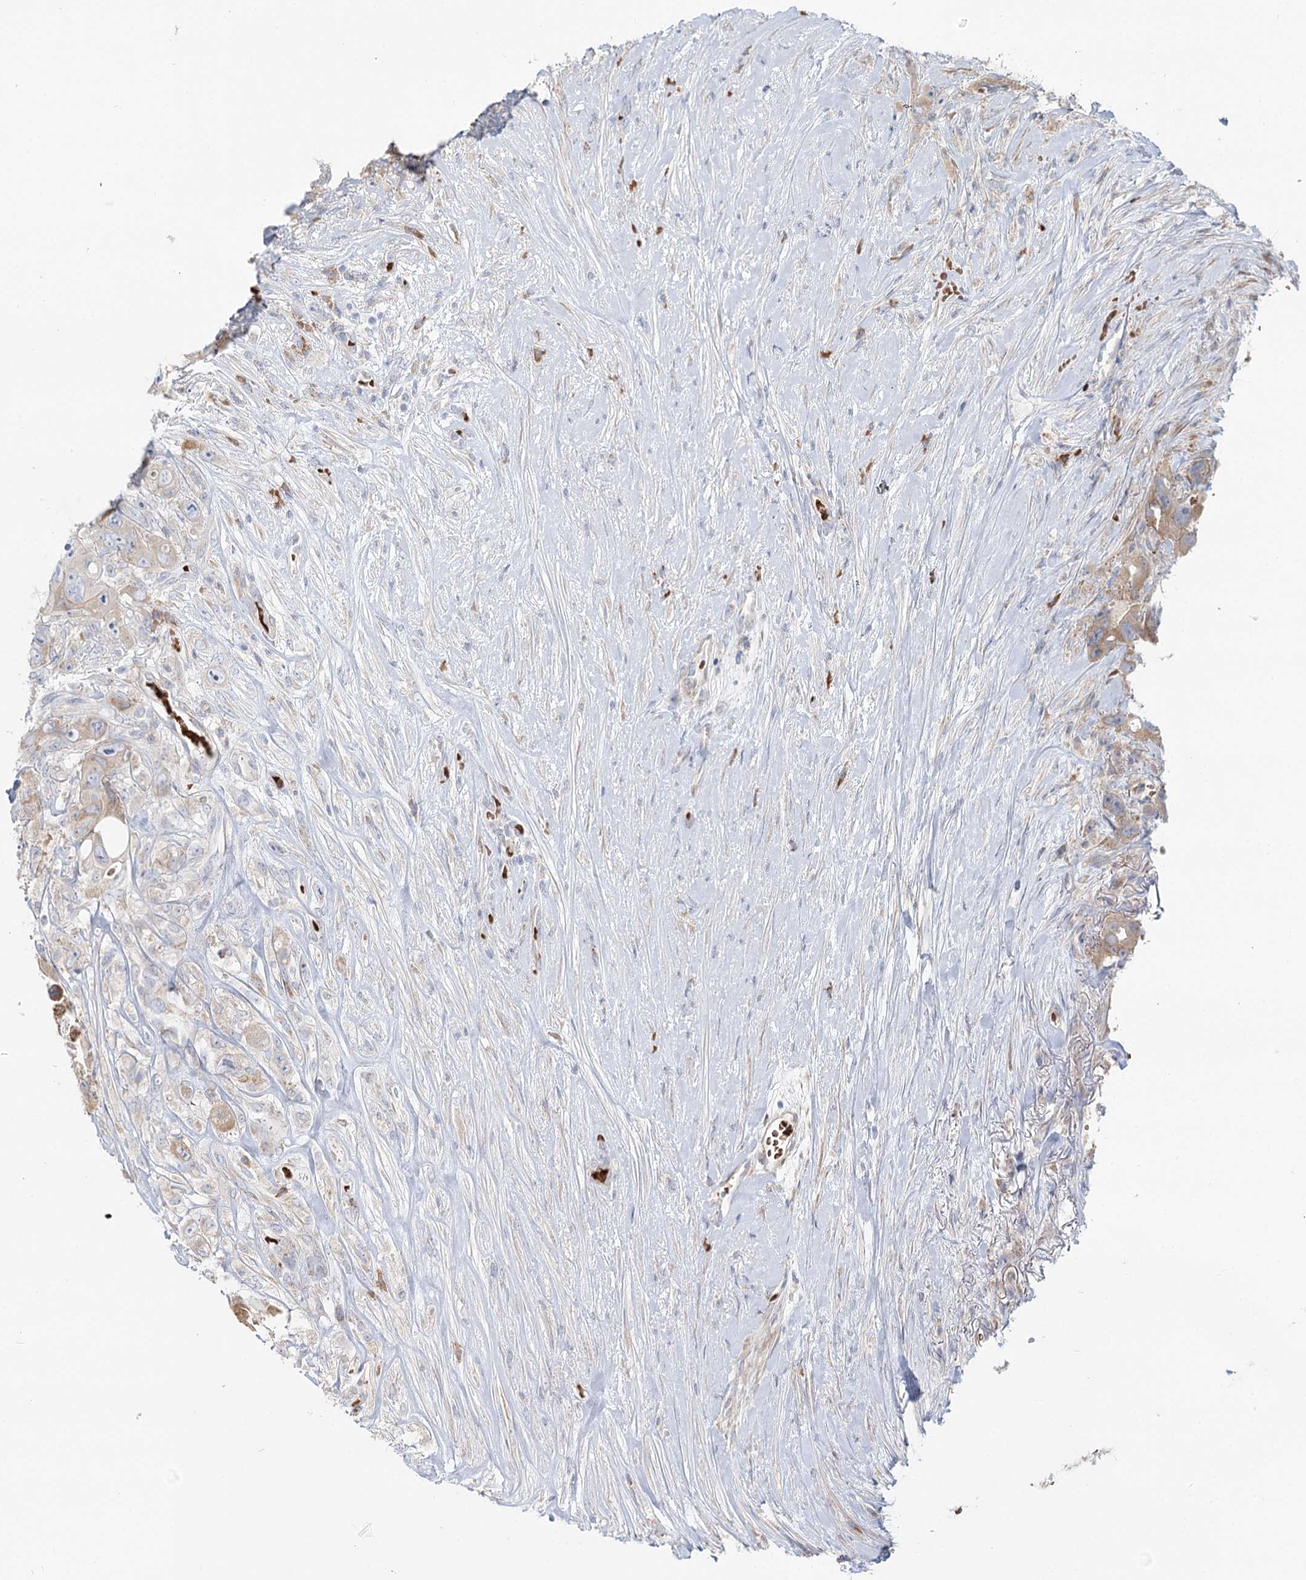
{"staining": {"intensity": "weak", "quantity": "<25%", "location": "cytoplasmic/membranous"}, "tissue": "colorectal cancer", "cell_type": "Tumor cells", "image_type": "cancer", "snomed": [{"axis": "morphology", "description": "Adenocarcinoma, NOS"}, {"axis": "topography", "description": "Colon"}], "caption": "Human colorectal adenocarcinoma stained for a protein using immunohistochemistry shows no staining in tumor cells.", "gene": "ANKRD16", "patient": {"sex": "female", "age": 46}}